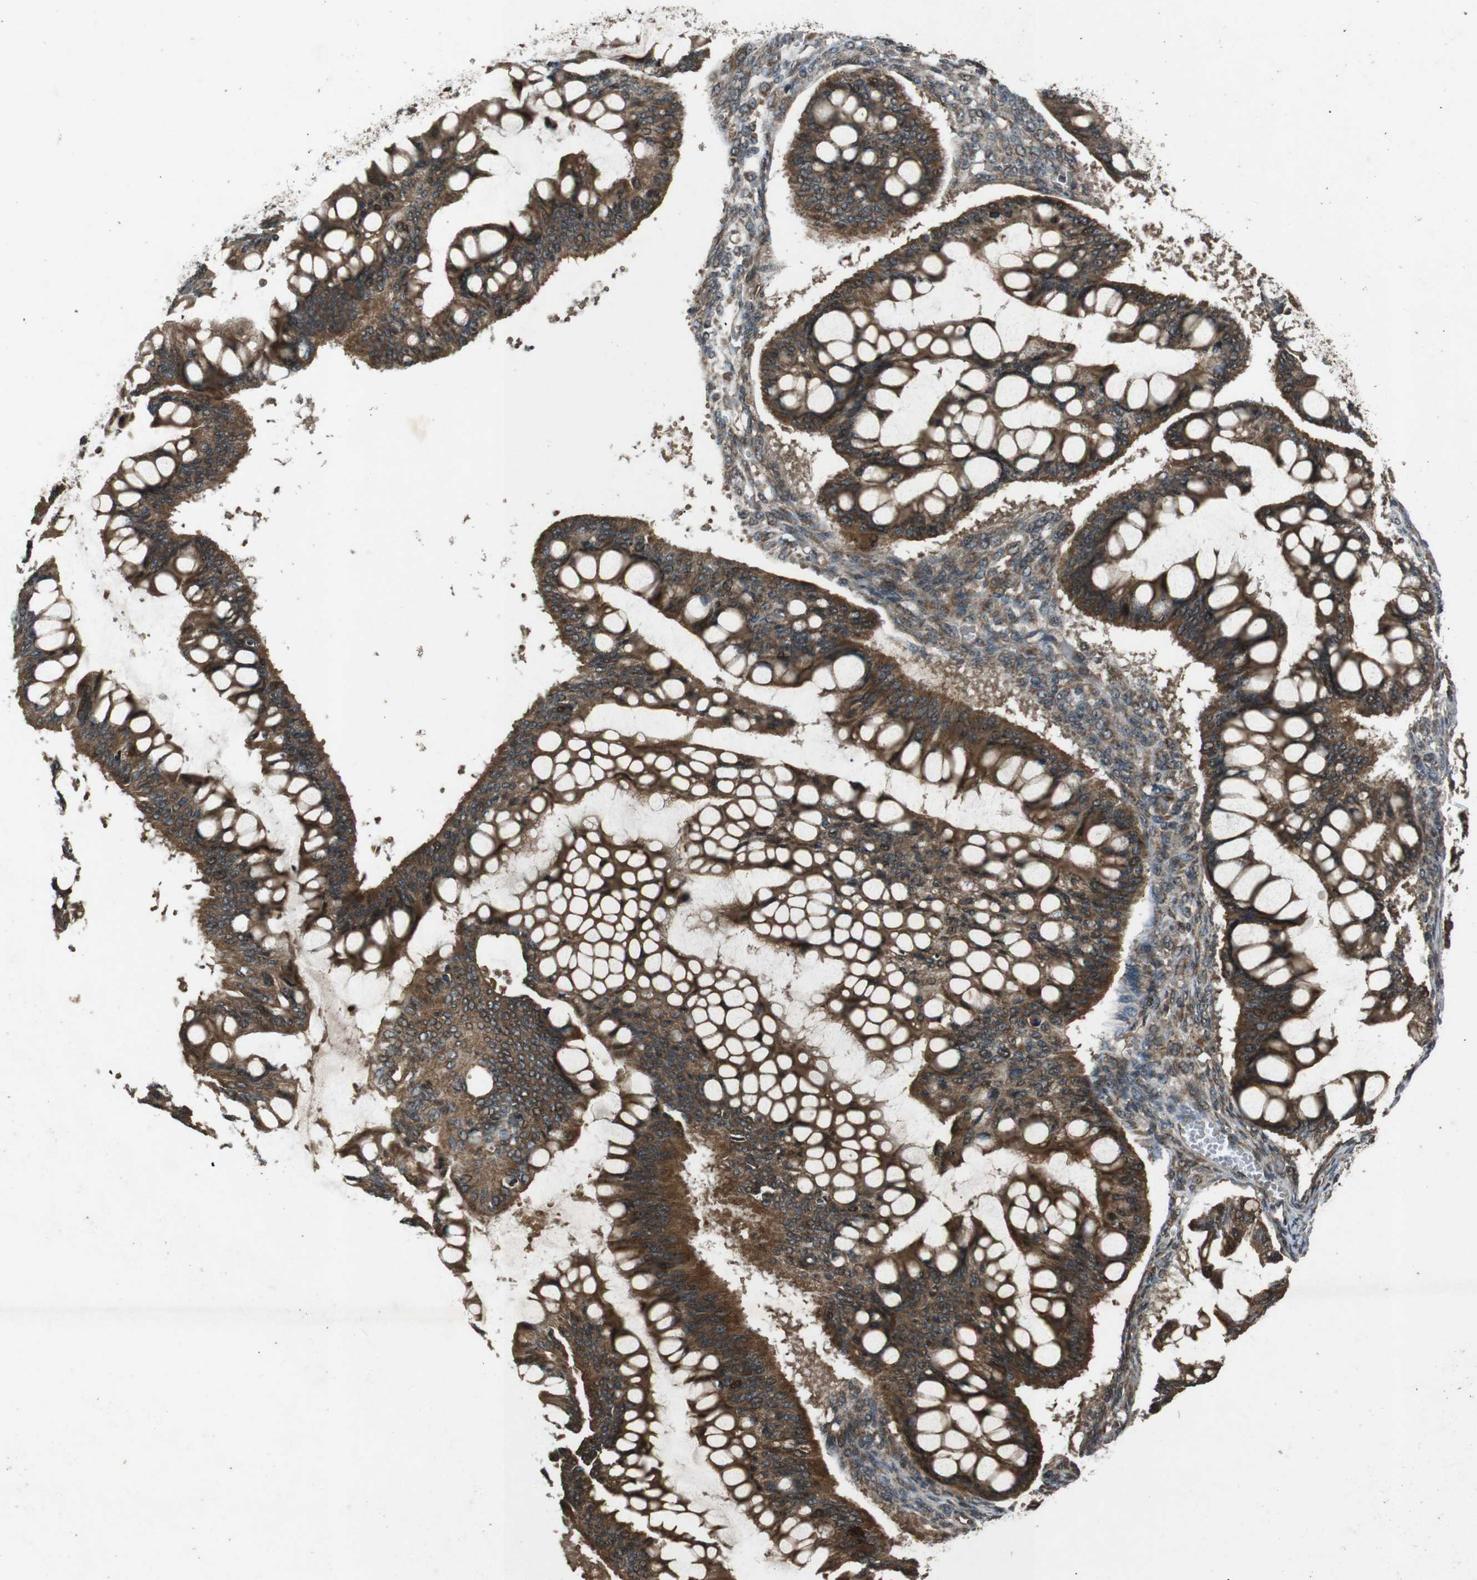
{"staining": {"intensity": "strong", "quantity": ">75%", "location": "cytoplasmic/membranous"}, "tissue": "ovarian cancer", "cell_type": "Tumor cells", "image_type": "cancer", "snomed": [{"axis": "morphology", "description": "Cystadenocarcinoma, mucinous, NOS"}, {"axis": "topography", "description": "Ovary"}], "caption": "Immunohistochemistry image of human ovarian mucinous cystadenocarcinoma stained for a protein (brown), which exhibits high levels of strong cytoplasmic/membranous staining in about >75% of tumor cells.", "gene": "PLK2", "patient": {"sex": "female", "age": 73}}